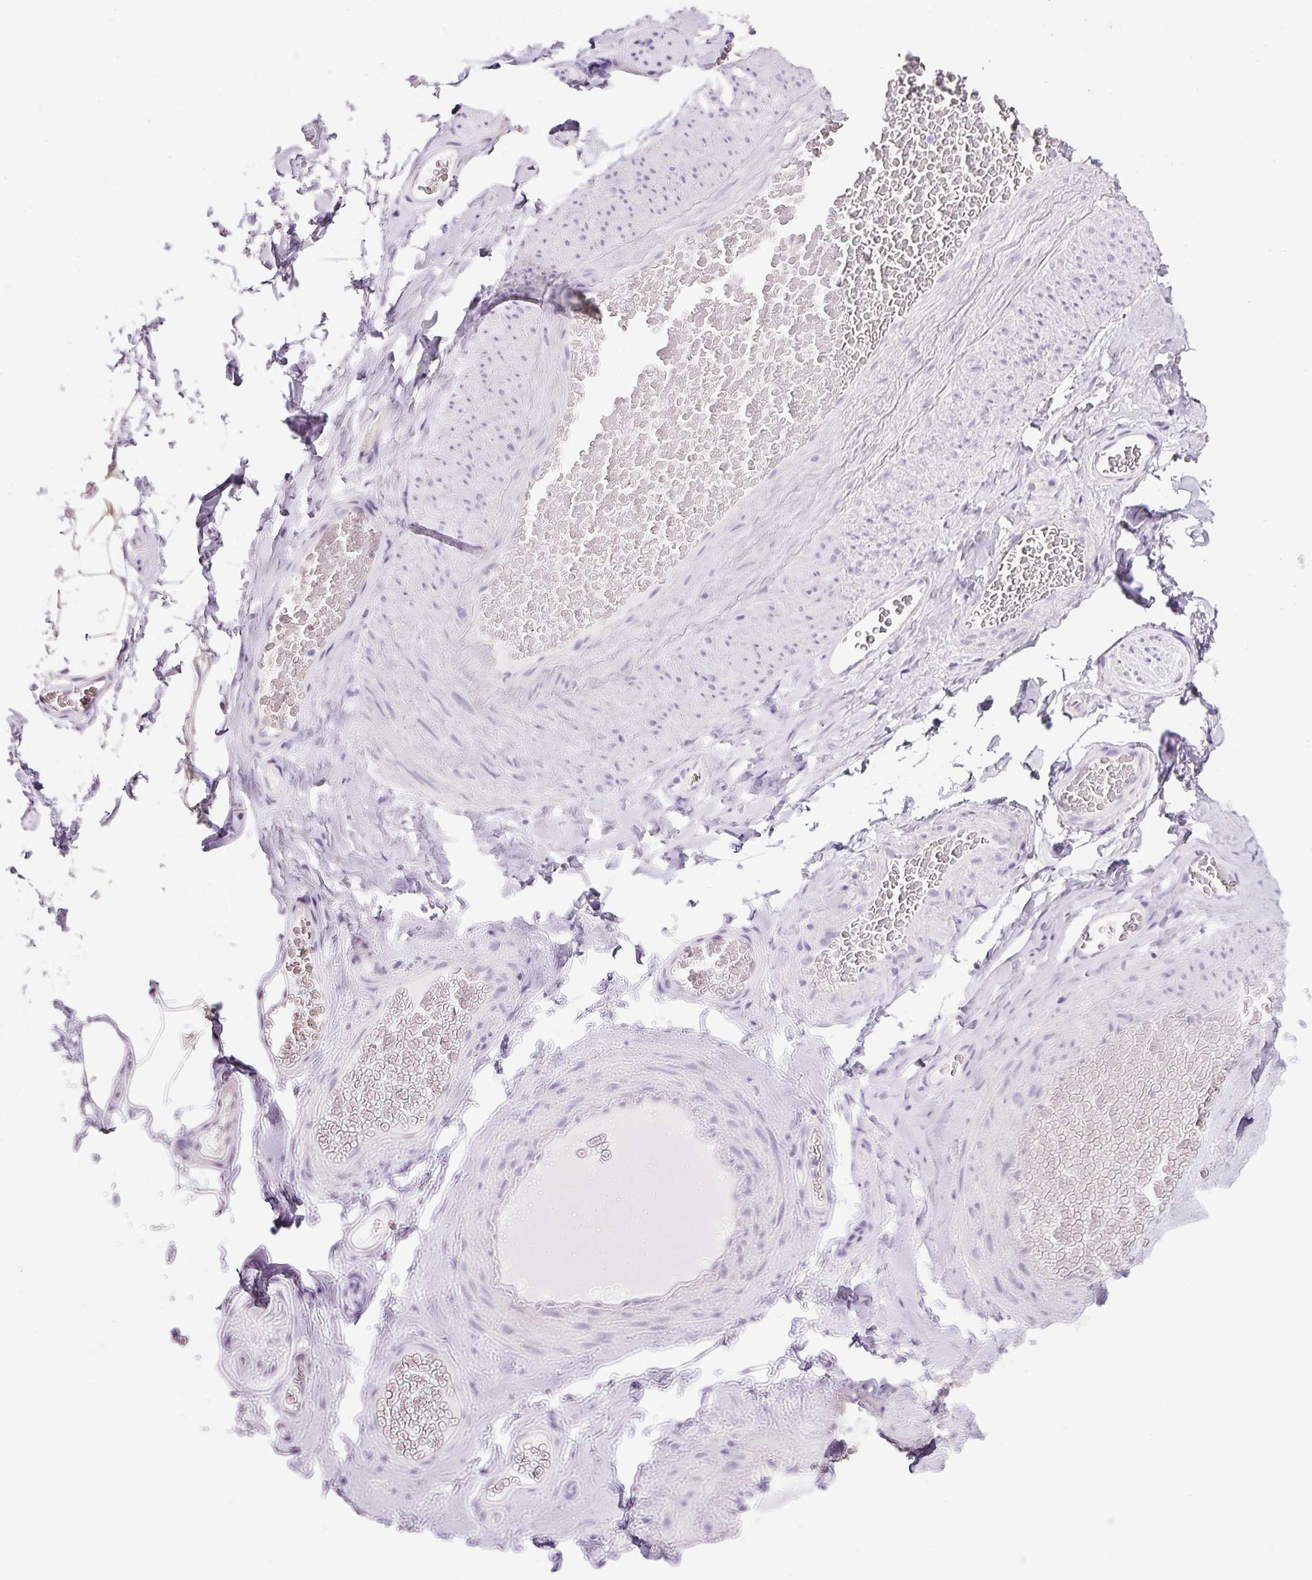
{"staining": {"intensity": "negative", "quantity": "none", "location": "none"}, "tissue": "adipose tissue", "cell_type": "Adipocytes", "image_type": "normal", "snomed": [{"axis": "morphology", "description": "Normal tissue, NOS"}, {"axis": "topography", "description": "Vascular tissue"}, {"axis": "topography", "description": "Peripheral nerve tissue"}], "caption": "Immunohistochemistry of unremarkable adipose tissue reveals no staining in adipocytes.", "gene": "BSND", "patient": {"sex": "male", "age": 41}}